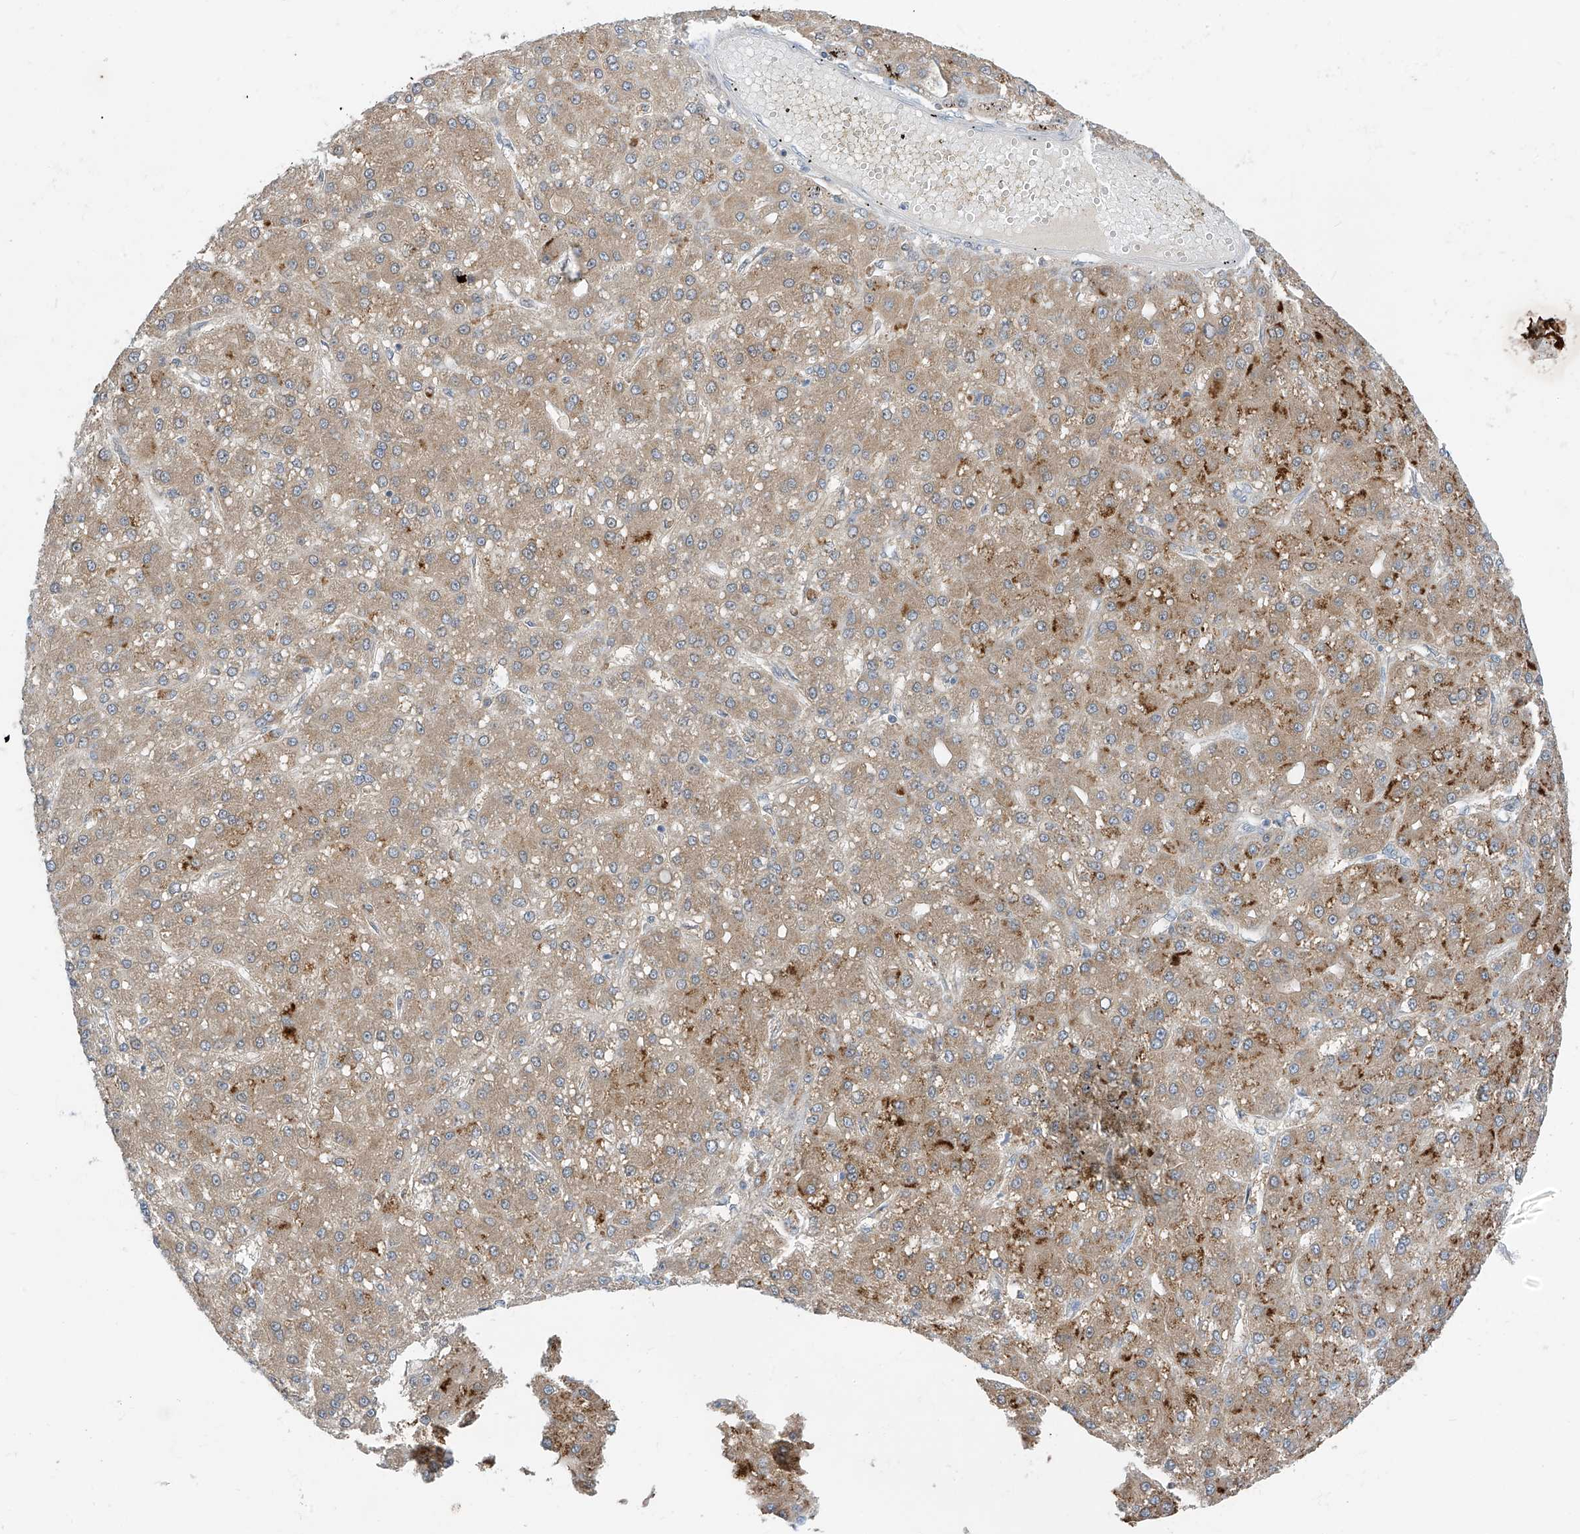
{"staining": {"intensity": "moderate", "quantity": ">75%", "location": "cytoplasmic/membranous"}, "tissue": "liver cancer", "cell_type": "Tumor cells", "image_type": "cancer", "snomed": [{"axis": "morphology", "description": "Carcinoma, Hepatocellular, NOS"}, {"axis": "topography", "description": "Liver"}], "caption": "Liver hepatocellular carcinoma was stained to show a protein in brown. There is medium levels of moderate cytoplasmic/membranous positivity in about >75% of tumor cells.", "gene": "APLF", "patient": {"sex": "male", "age": 67}}